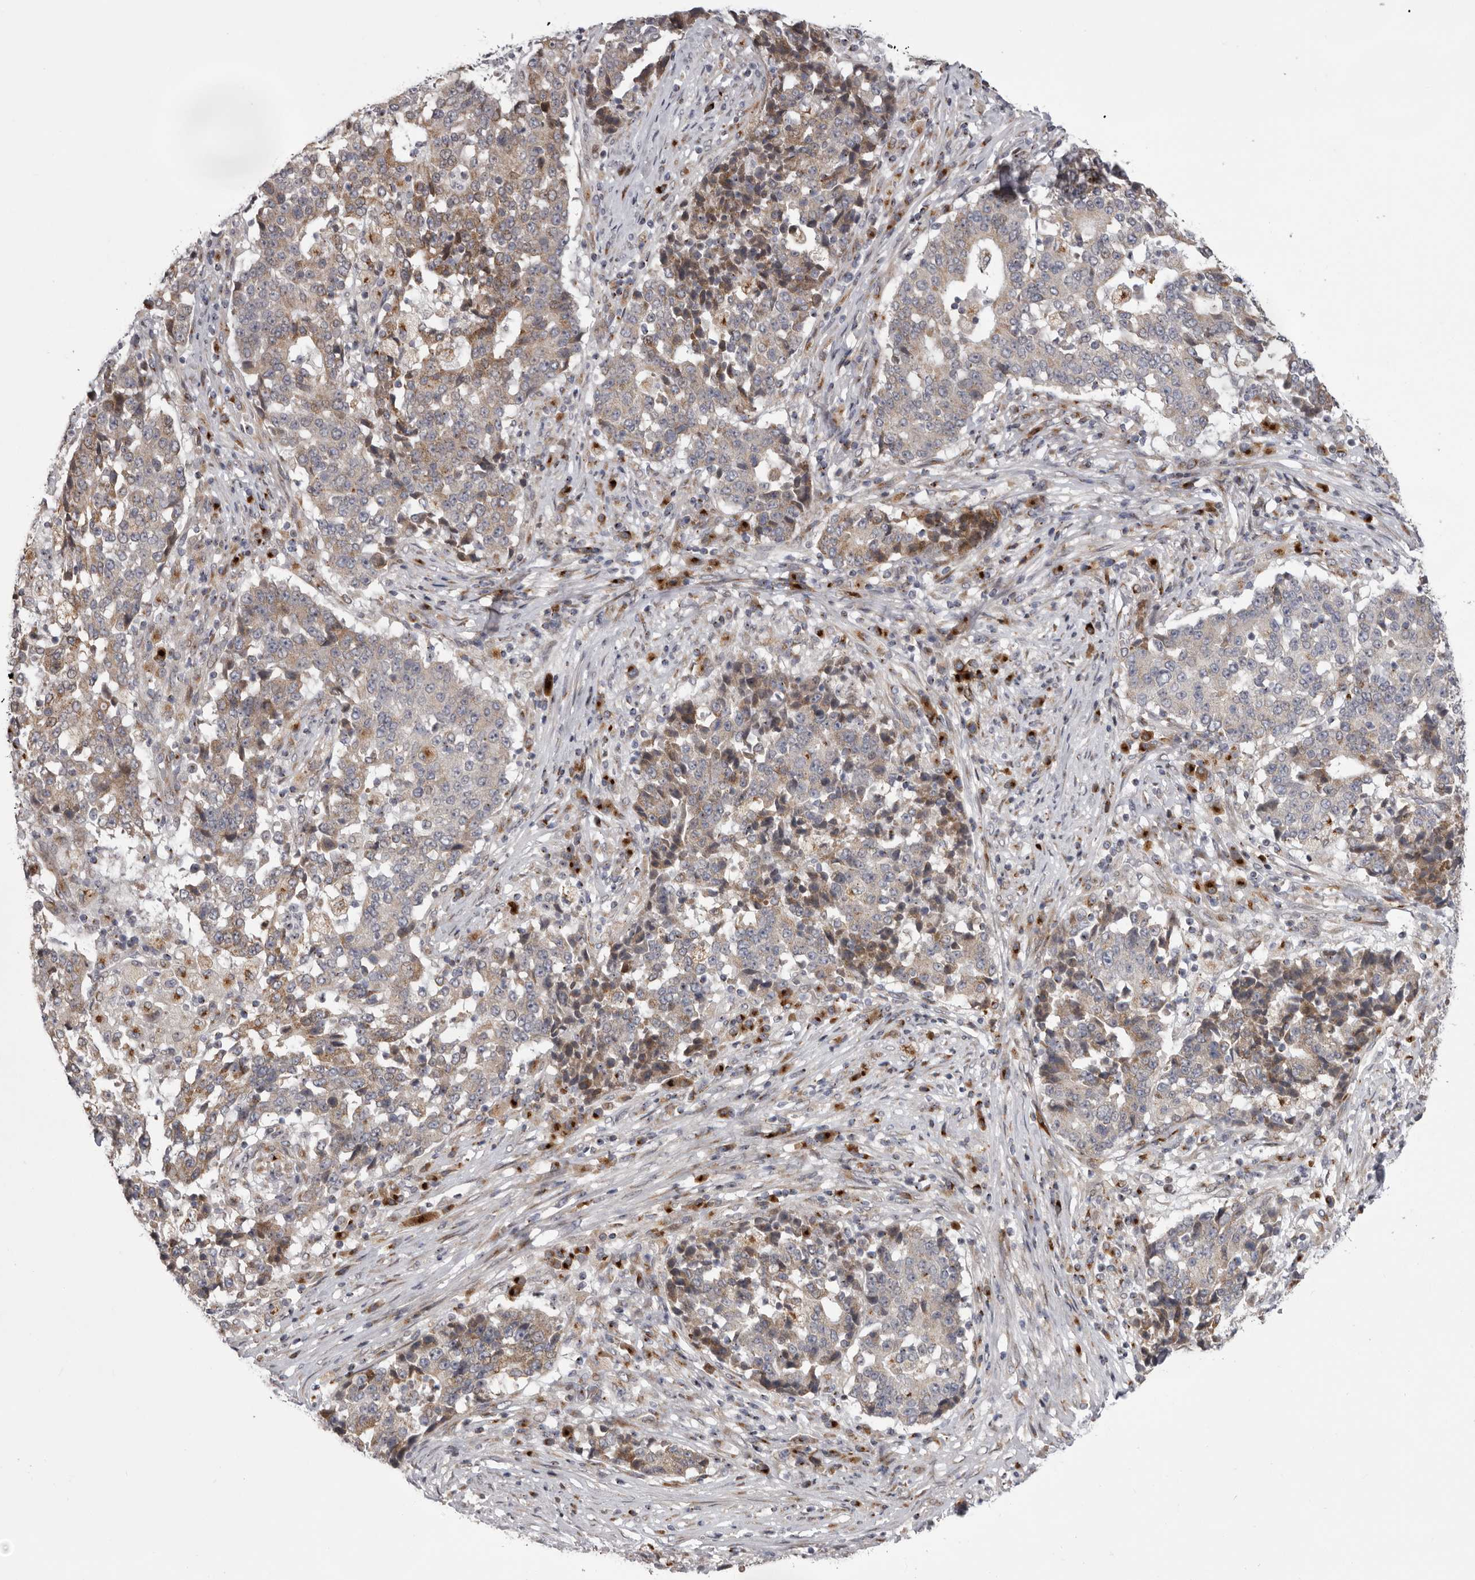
{"staining": {"intensity": "weak", "quantity": ">75%", "location": "cytoplasmic/membranous"}, "tissue": "stomach cancer", "cell_type": "Tumor cells", "image_type": "cancer", "snomed": [{"axis": "morphology", "description": "Adenocarcinoma, NOS"}, {"axis": "topography", "description": "Stomach"}], "caption": "Approximately >75% of tumor cells in human adenocarcinoma (stomach) show weak cytoplasmic/membranous protein staining as visualized by brown immunohistochemical staining.", "gene": "WDR47", "patient": {"sex": "male", "age": 59}}